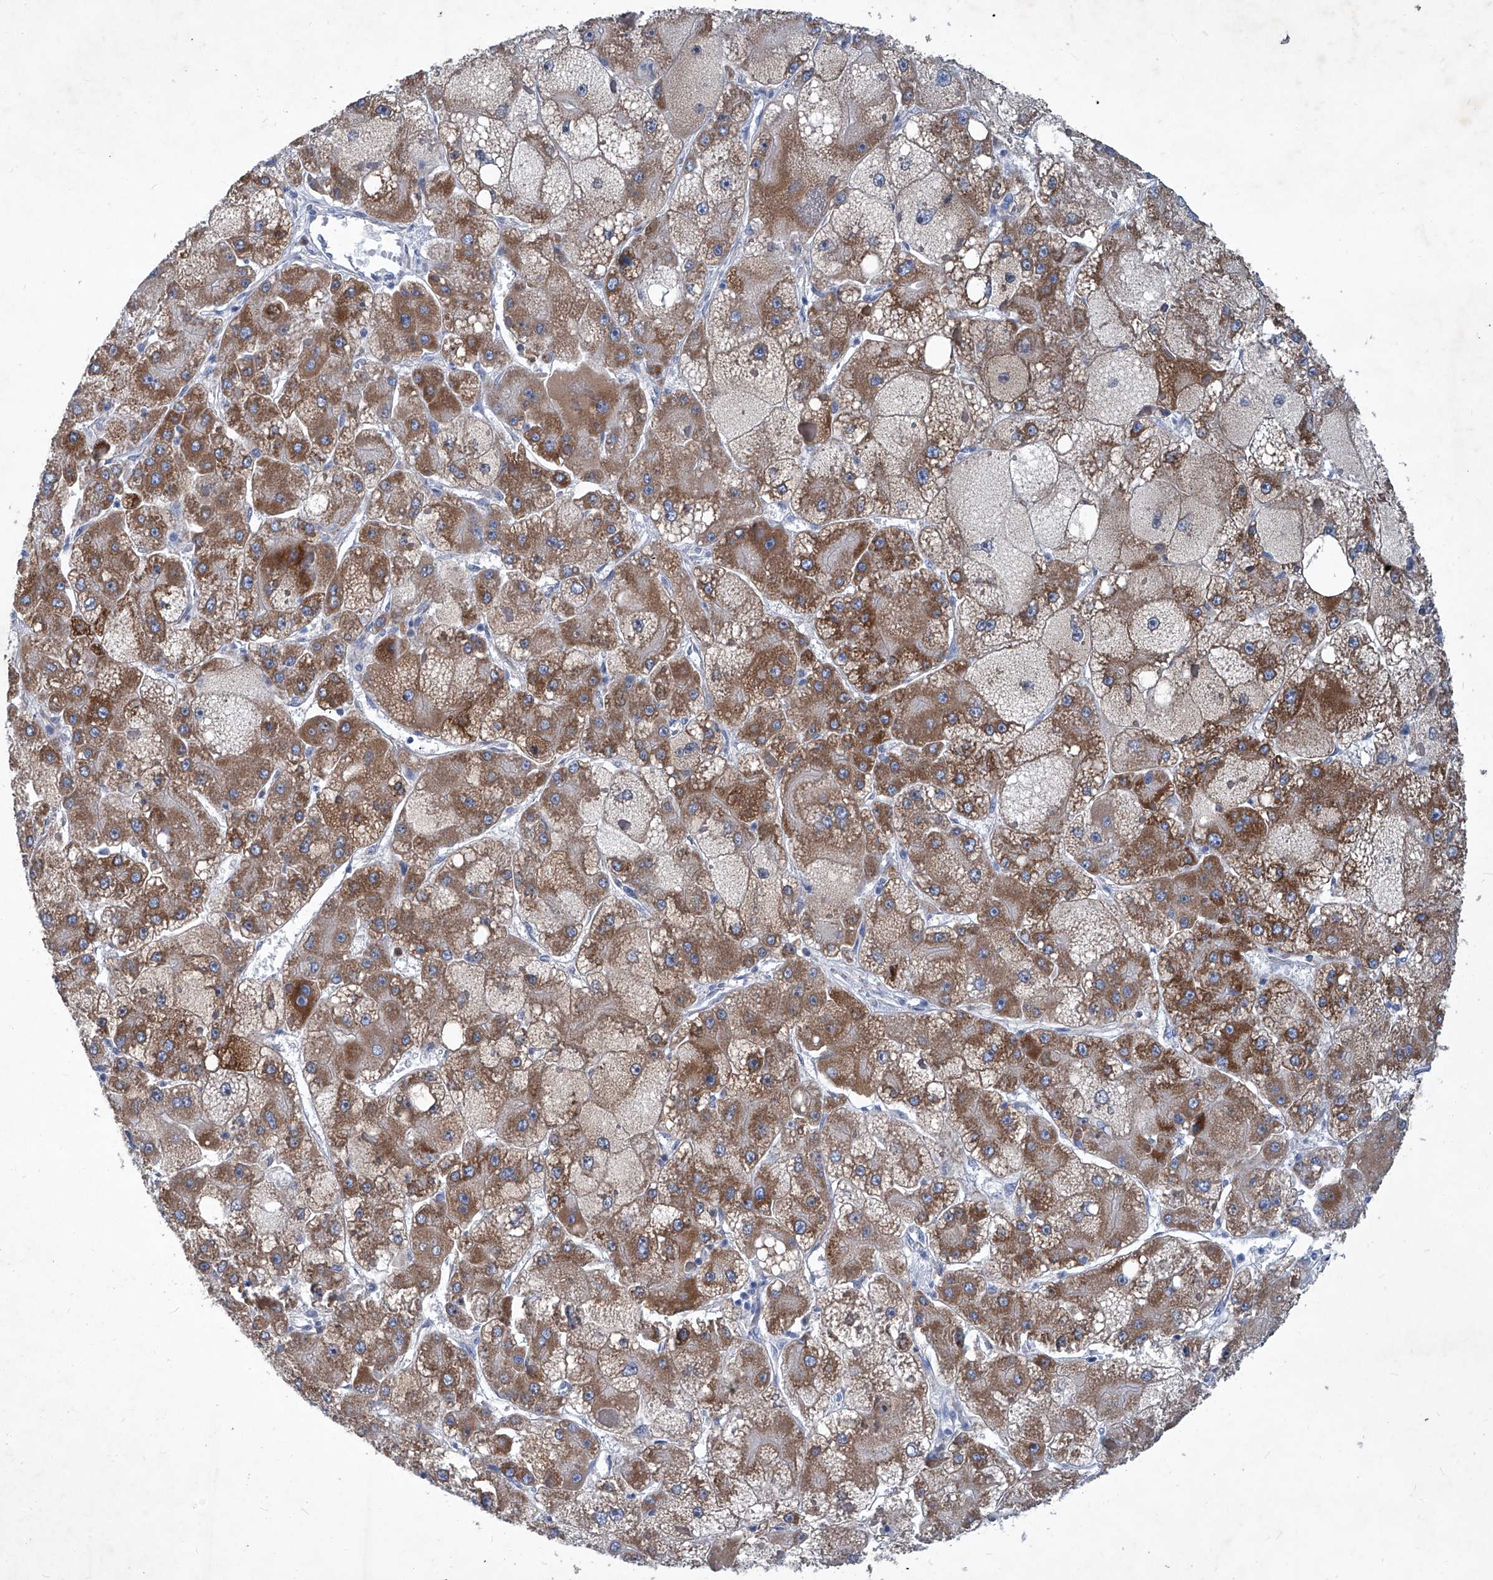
{"staining": {"intensity": "moderate", "quantity": ">75%", "location": "cytoplasmic/membranous"}, "tissue": "liver cancer", "cell_type": "Tumor cells", "image_type": "cancer", "snomed": [{"axis": "morphology", "description": "Carcinoma, Hepatocellular, NOS"}, {"axis": "topography", "description": "Liver"}], "caption": "DAB (3,3'-diaminobenzidine) immunohistochemical staining of human liver cancer (hepatocellular carcinoma) reveals moderate cytoplasmic/membranous protein positivity in about >75% of tumor cells.", "gene": "MTARC1", "patient": {"sex": "female", "age": 73}}